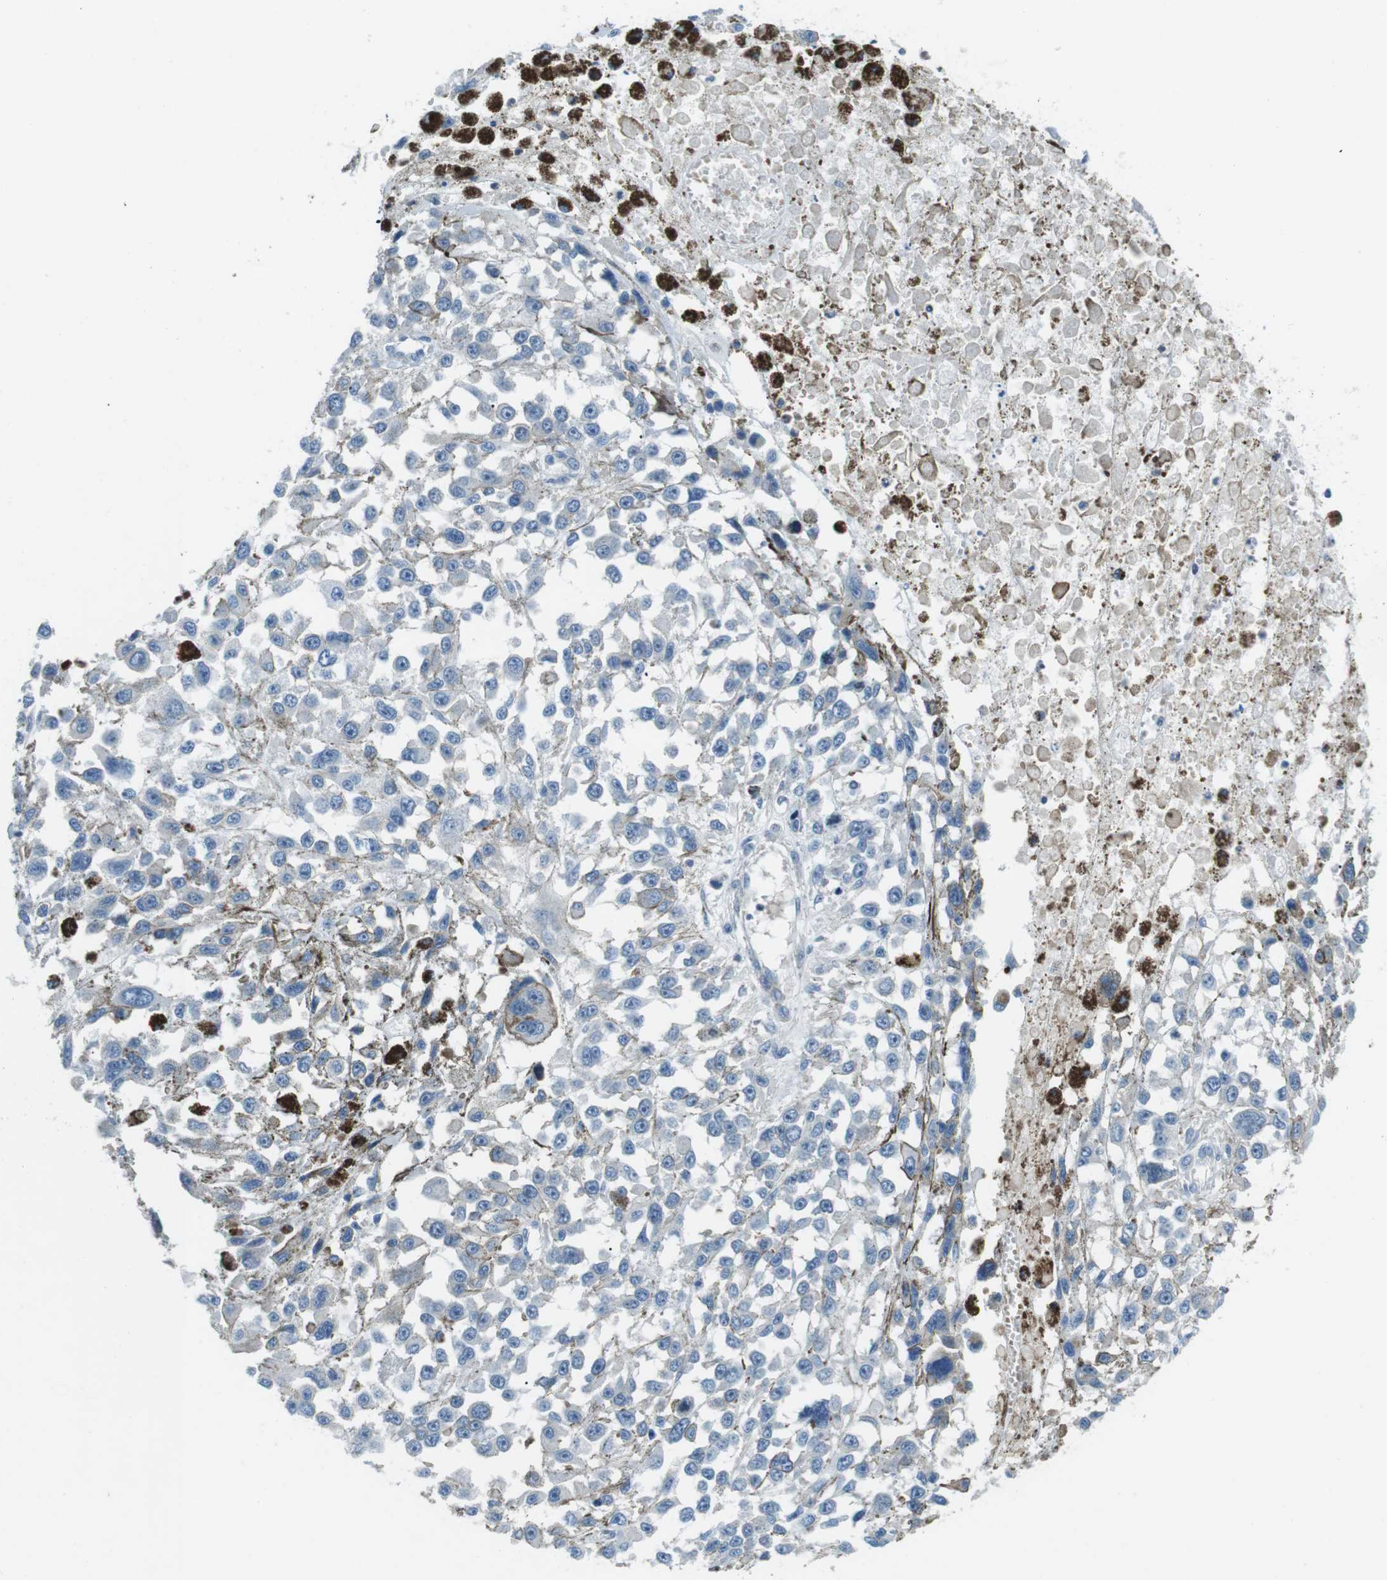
{"staining": {"intensity": "negative", "quantity": "none", "location": "none"}, "tissue": "melanoma", "cell_type": "Tumor cells", "image_type": "cancer", "snomed": [{"axis": "morphology", "description": "Malignant melanoma, Metastatic site"}, {"axis": "topography", "description": "Lymph node"}], "caption": "Melanoma was stained to show a protein in brown. There is no significant staining in tumor cells.", "gene": "ARVCF", "patient": {"sex": "male", "age": 59}}